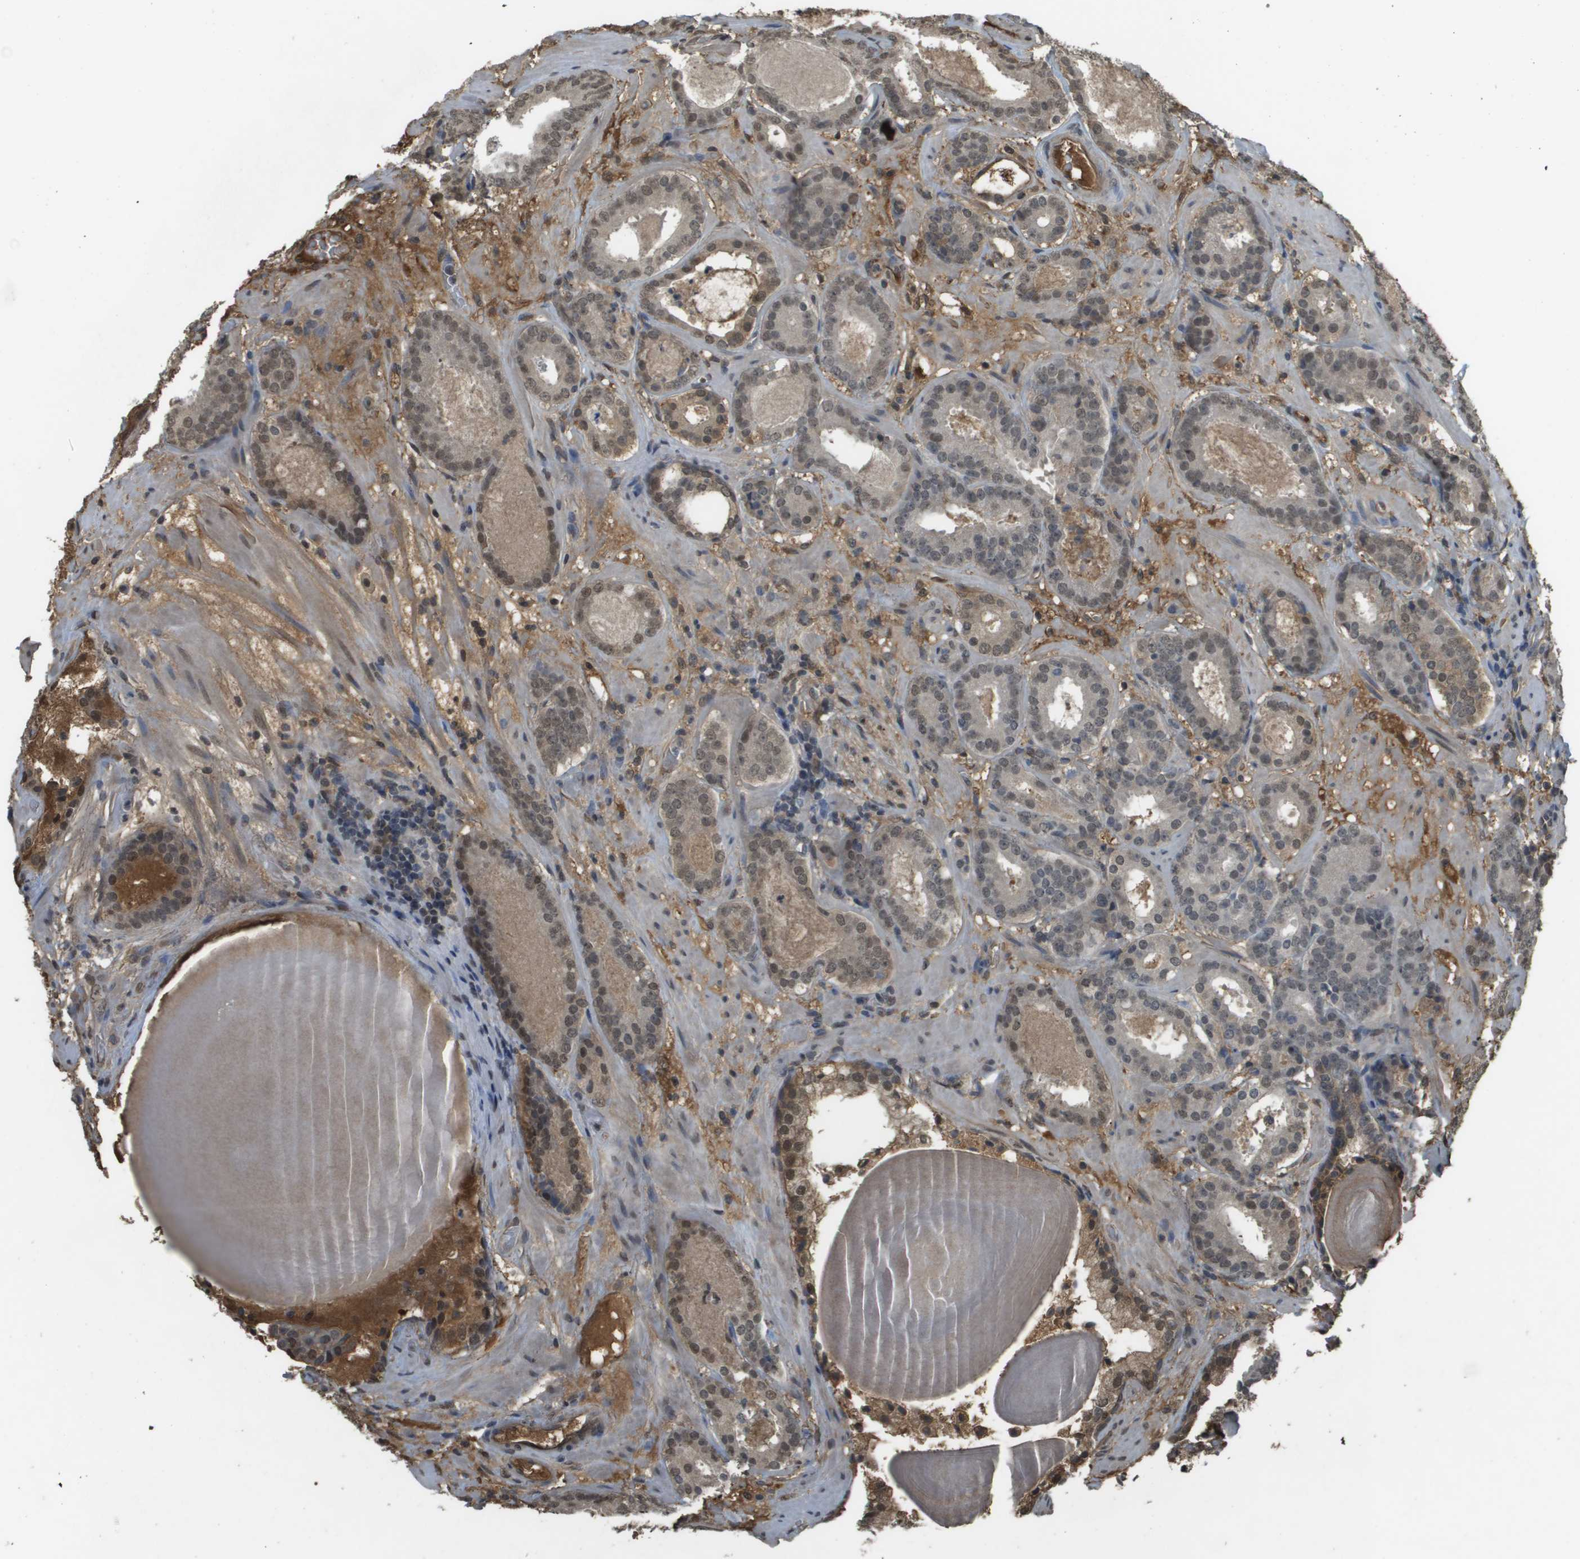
{"staining": {"intensity": "weak", "quantity": "25%-75%", "location": "cytoplasmic/membranous,nuclear"}, "tissue": "prostate cancer", "cell_type": "Tumor cells", "image_type": "cancer", "snomed": [{"axis": "morphology", "description": "Adenocarcinoma, Low grade"}, {"axis": "topography", "description": "Prostate"}], "caption": "Tumor cells show low levels of weak cytoplasmic/membranous and nuclear positivity in about 25%-75% of cells in low-grade adenocarcinoma (prostate). The staining was performed using DAB (3,3'-diaminobenzidine) to visualize the protein expression in brown, while the nuclei were stained in blue with hematoxylin (Magnification: 20x).", "gene": "NDRG2", "patient": {"sex": "male", "age": 69}}